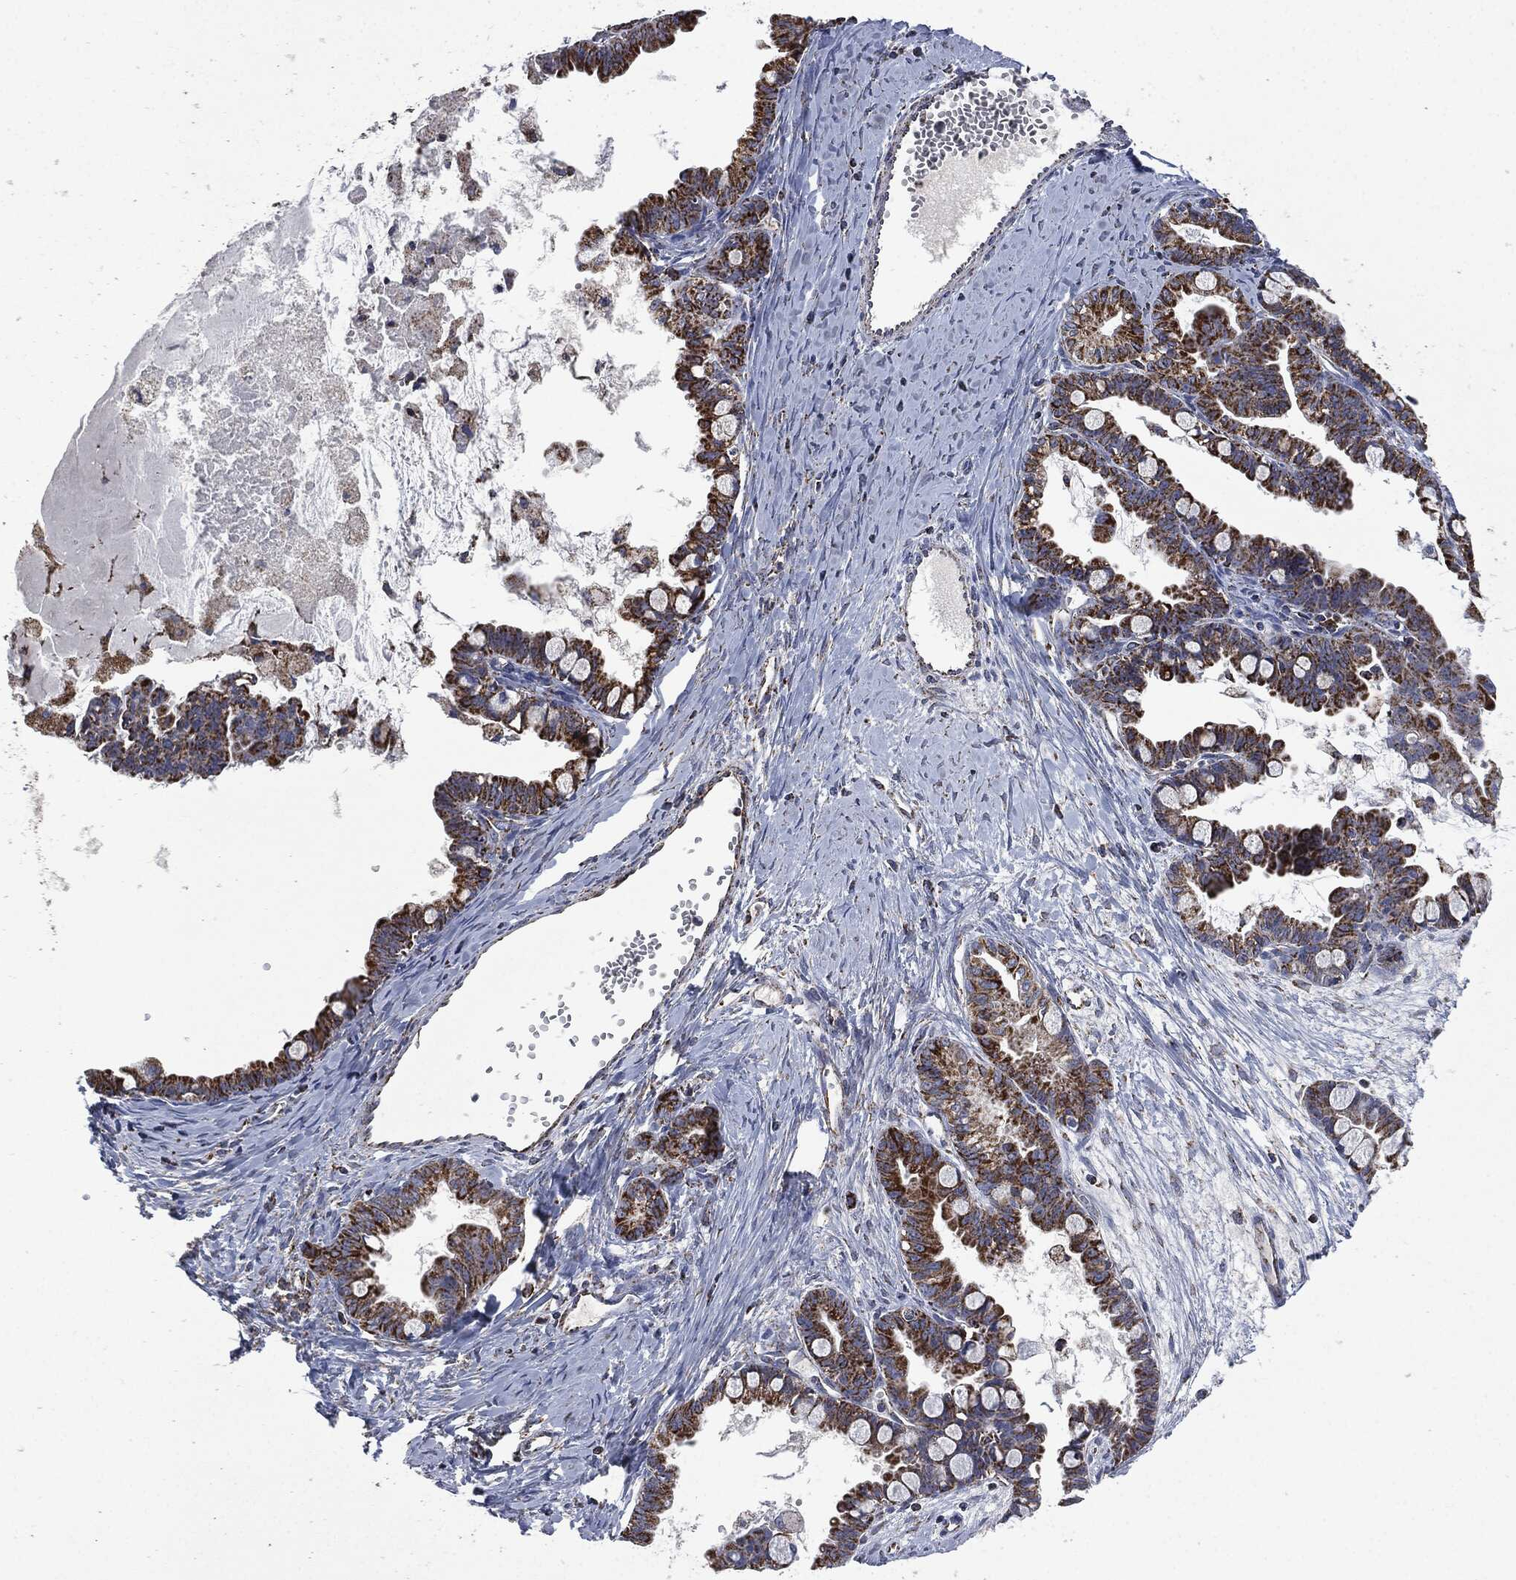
{"staining": {"intensity": "strong", "quantity": ">75%", "location": "cytoplasmic/membranous"}, "tissue": "ovarian cancer", "cell_type": "Tumor cells", "image_type": "cancer", "snomed": [{"axis": "morphology", "description": "Cystadenocarcinoma, mucinous, NOS"}, {"axis": "topography", "description": "Ovary"}], "caption": "The photomicrograph reveals immunohistochemical staining of ovarian cancer (mucinous cystadenocarcinoma). There is strong cytoplasmic/membranous positivity is present in approximately >75% of tumor cells.", "gene": "RYK", "patient": {"sex": "female", "age": 63}}